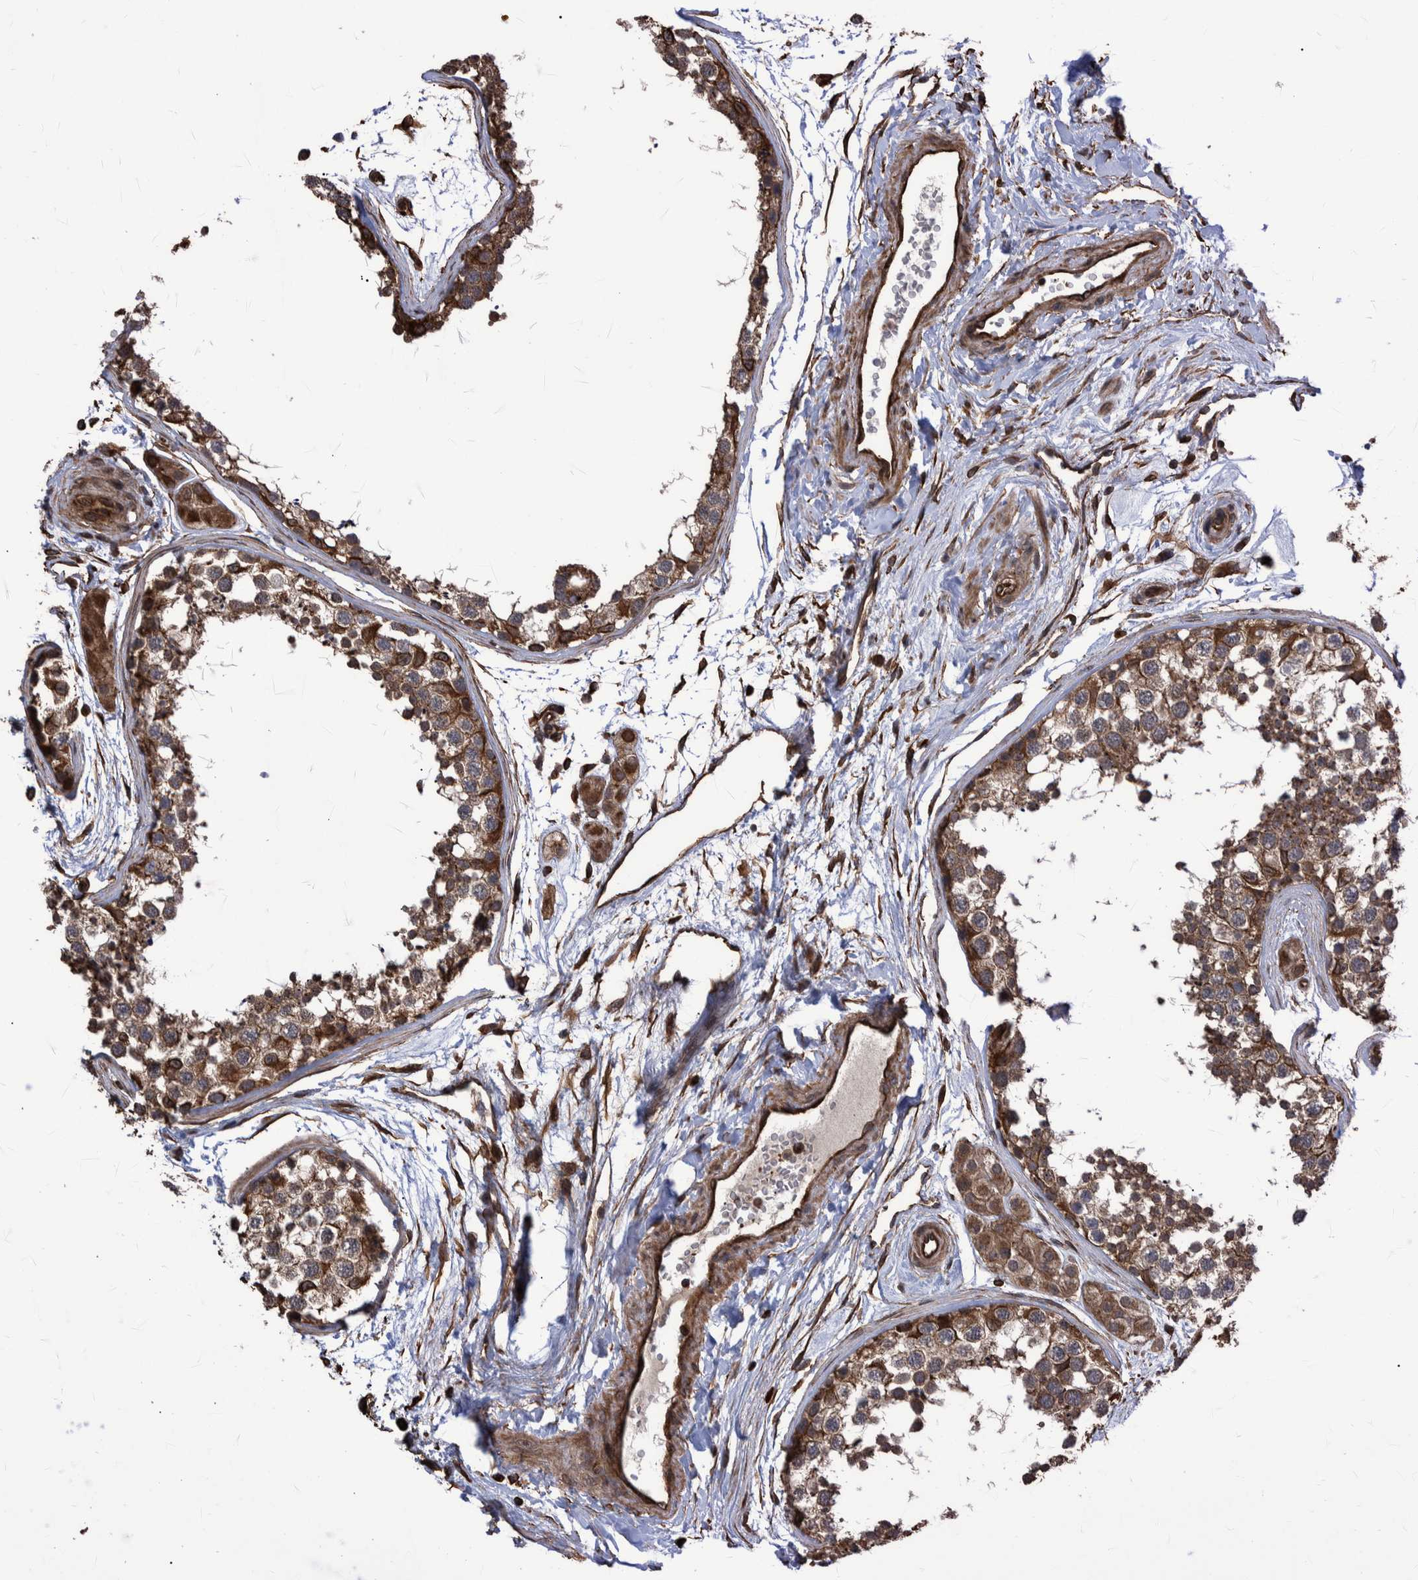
{"staining": {"intensity": "strong", "quantity": ">75%", "location": "cytoplasmic/membranous"}, "tissue": "testis", "cell_type": "Cells in seminiferous ducts", "image_type": "normal", "snomed": [{"axis": "morphology", "description": "Normal tissue, NOS"}, {"axis": "topography", "description": "Testis"}], "caption": "This image displays immunohistochemistry (IHC) staining of unremarkable testis, with high strong cytoplasmic/membranous positivity in about >75% of cells in seminiferous ducts.", "gene": "TNFRSF10B", "patient": {"sex": "male", "age": 56}}